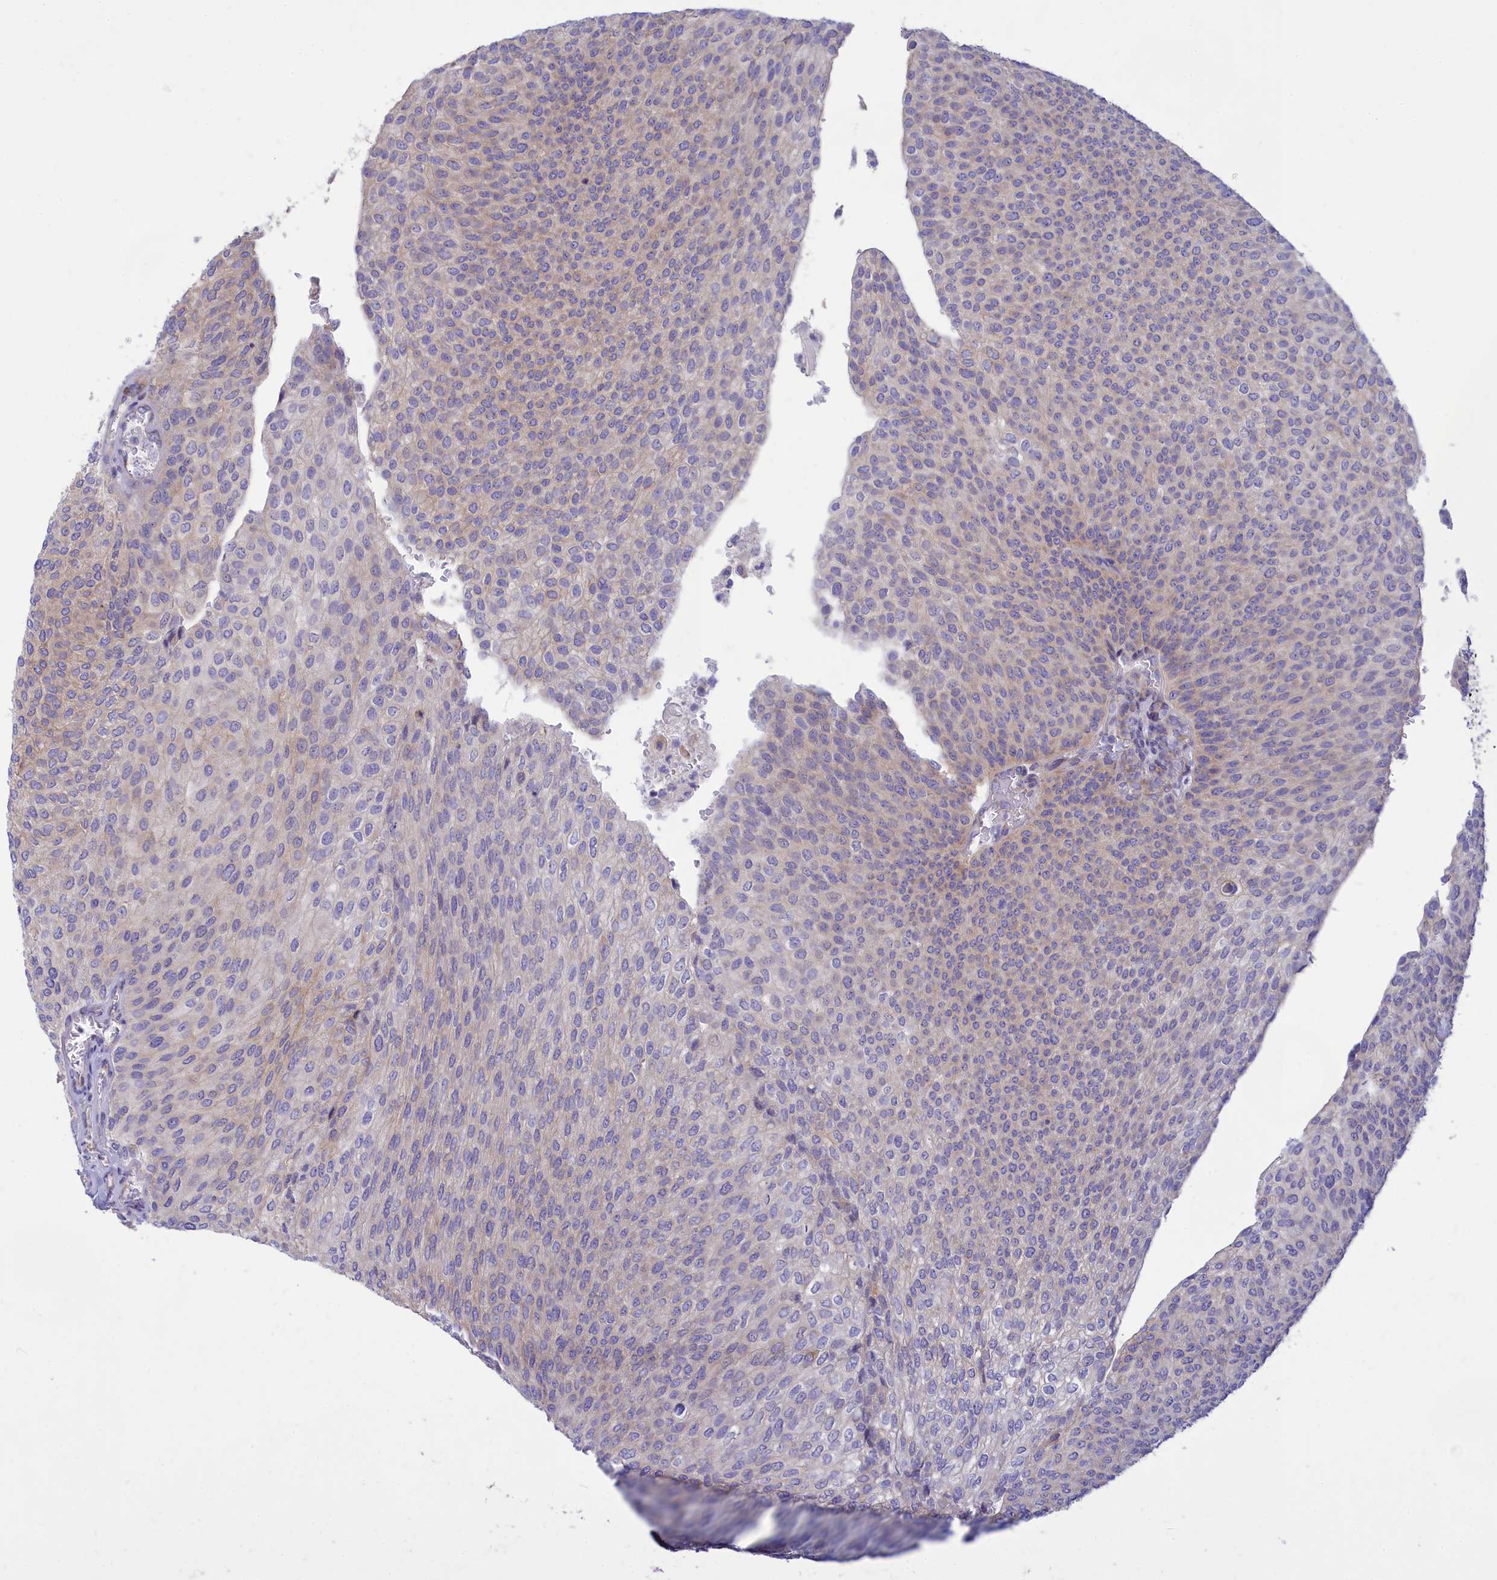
{"staining": {"intensity": "weak", "quantity": "25%-75%", "location": "cytoplasmic/membranous"}, "tissue": "urothelial cancer", "cell_type": "Tumor cells", "image_type": "cancer", "snomed": [{"axis": "morphology", "description": "Urothelial carcinoma, High grade"}, {"axis": "topography", "description": "Urinary bladder"}], "caption": "This is a micrograph of IHC staining of urothelial cancer, which shows weak expression in the cytoplasmic/membranous of tumor cells.", "gene": "TMEM30B", "patient": {"sex": "female", "age": 79}}